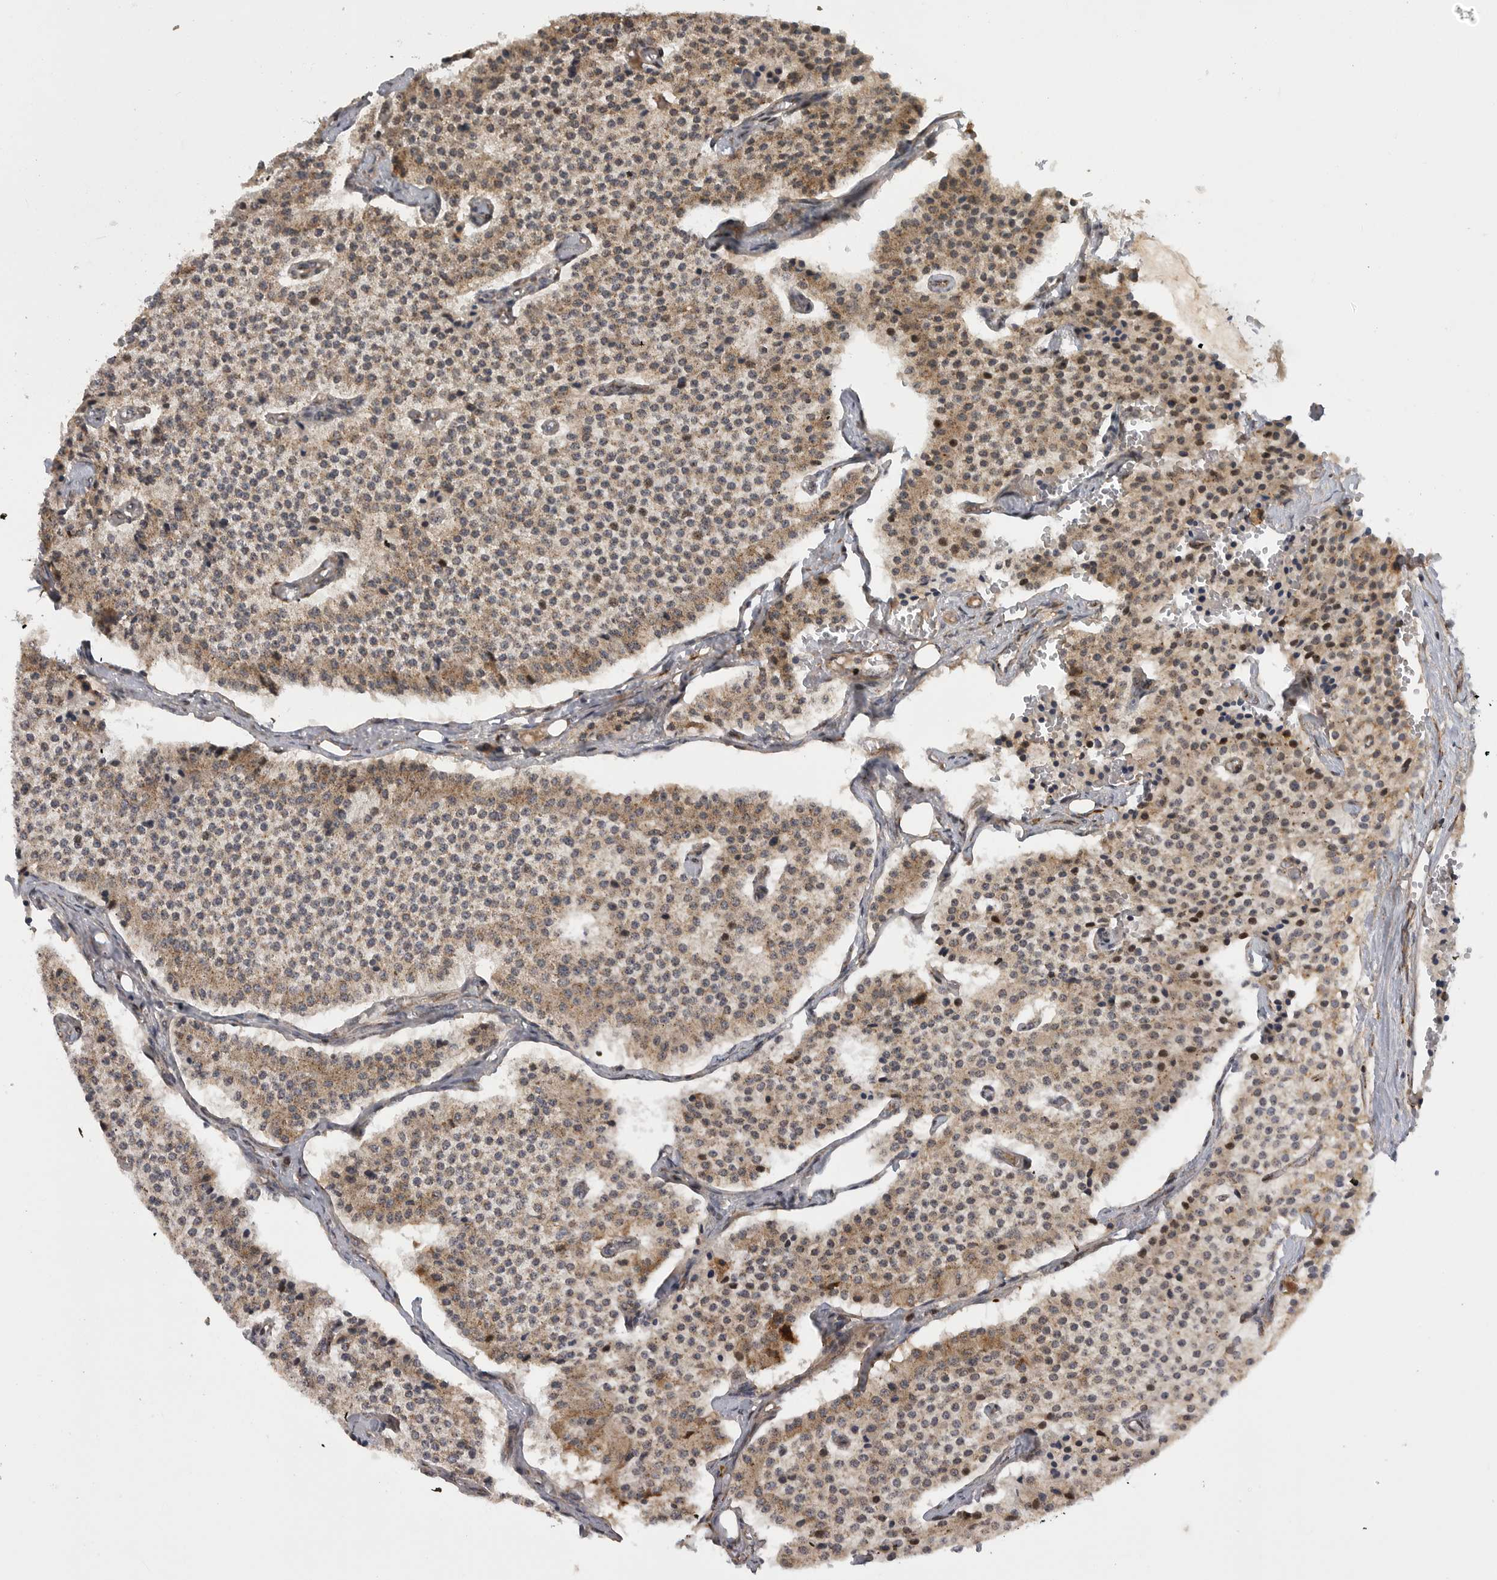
{"staining": {"intensity": "moderate", "quantity": ">75%", "location": "cytoplasmic/membranous"}, "tissue": "carcinoid", "cell_type": "Tumor cells", "image_type": "cancer", "snomed": [{"axis": "morphology", "description": "Carcinoid, malignant, NOS"}, {"axis": "topography", "description": "Colon"}], "caption": "Carcinoid (malignant) tissue displays moderate cytoplasmic/membranous positivity in about >75% of tumor cells", "gene": "TMPRSS11F", "patient": {"sex": "female", "age": 52}}